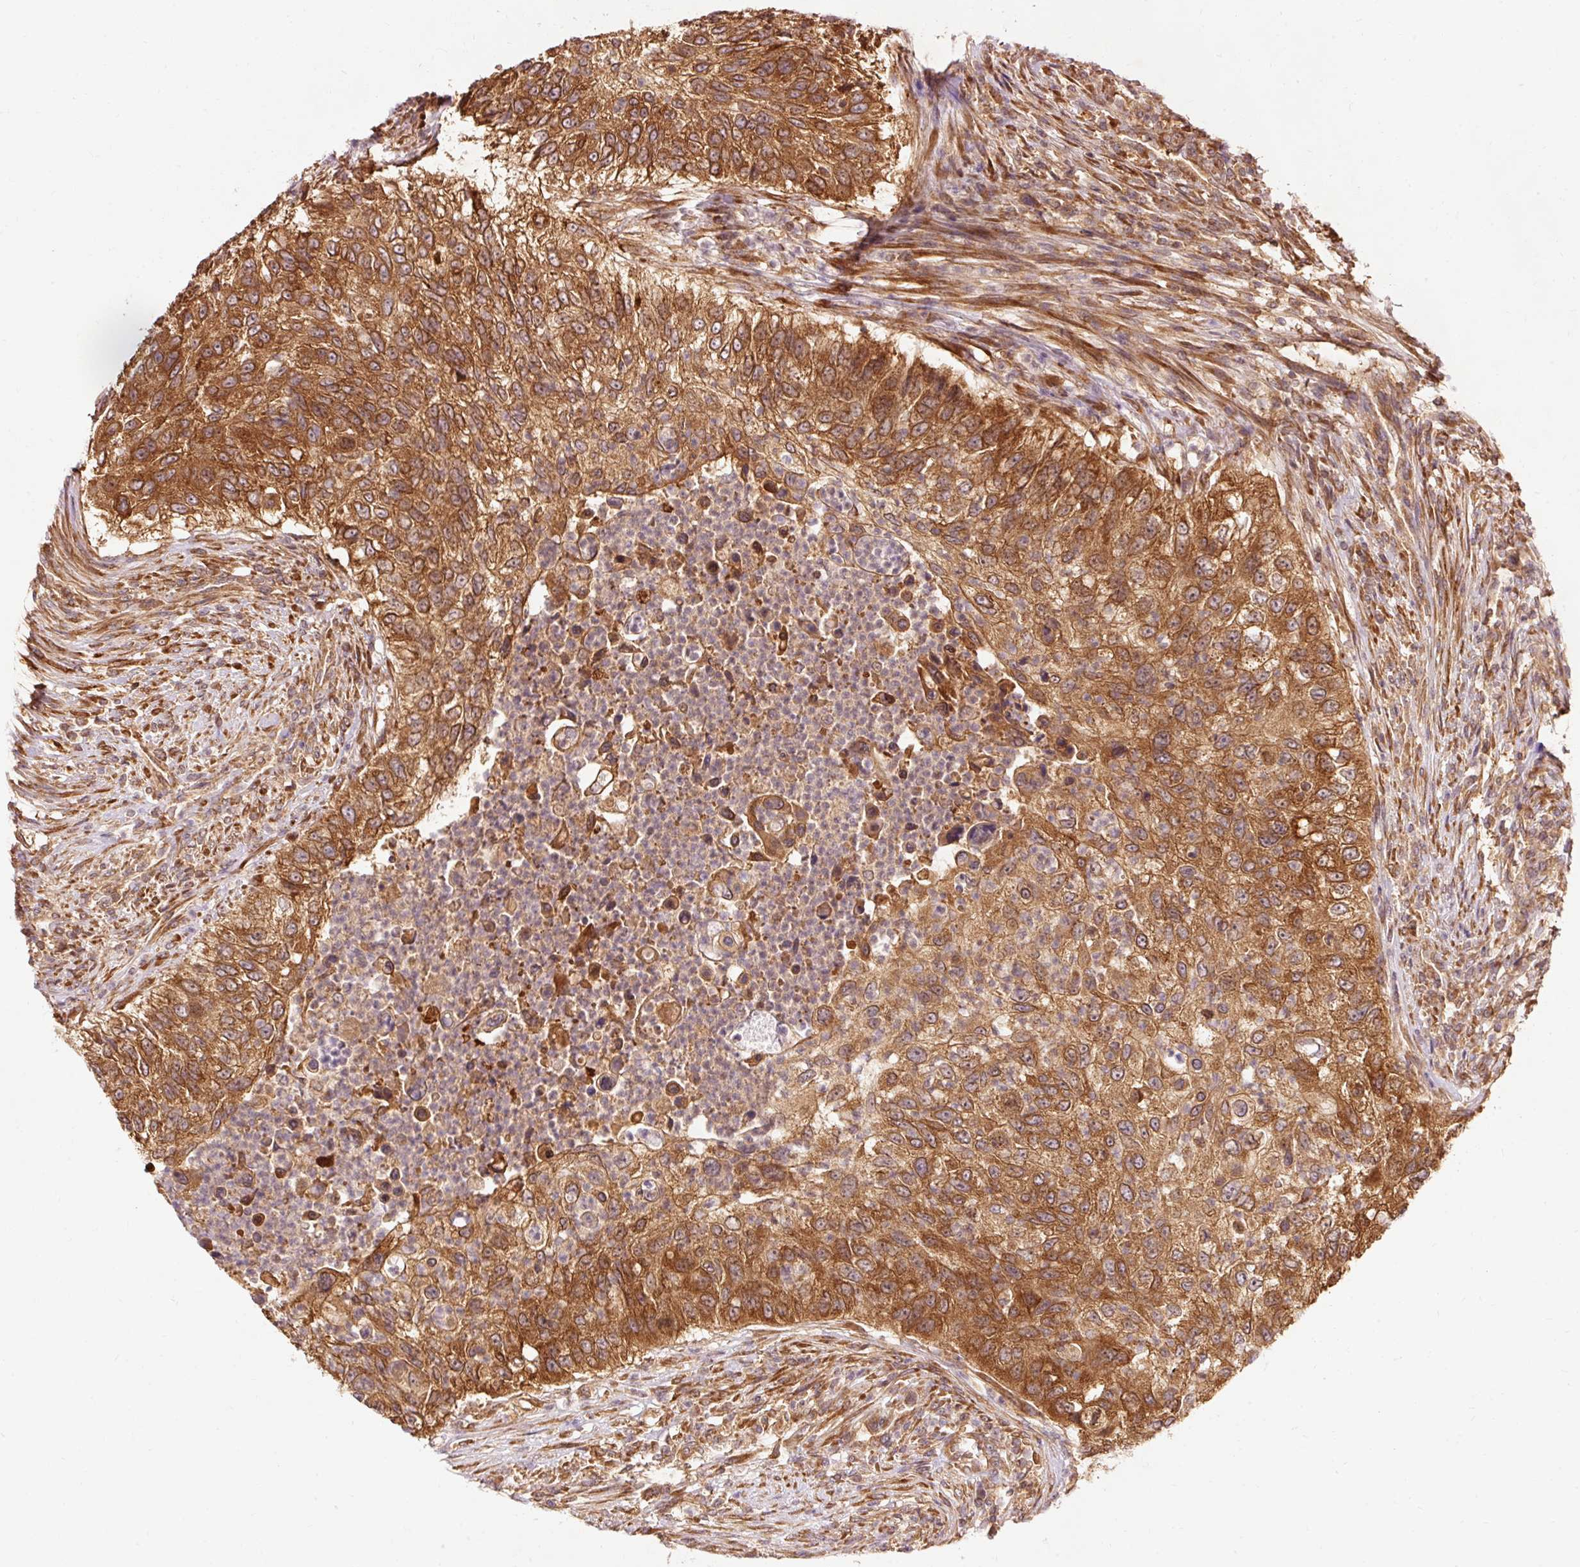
{"staining": {"intensity": "strong", "quantity": ">75%", "location": "cytoplasmic/membranous"}, "tissue": "urothelial cancer", "cell_type": "Tumor cells", "image_type": "cancer", "snomed": [{"axis": "morphology", "description": "Urothelial carcinoma, High grade"}, {"axis": "topography", "description": "Urinary bladder"}], "caption": "A high-resolution micrograph shows immunohistochemistry staining of urothelial carcinoma (high-grade), which reveals strong cytoplasmic/membranous staining in about >75% of tumor cells.", "gene": "PDAP1", "patient": {"sex": "female", "age": 60}}